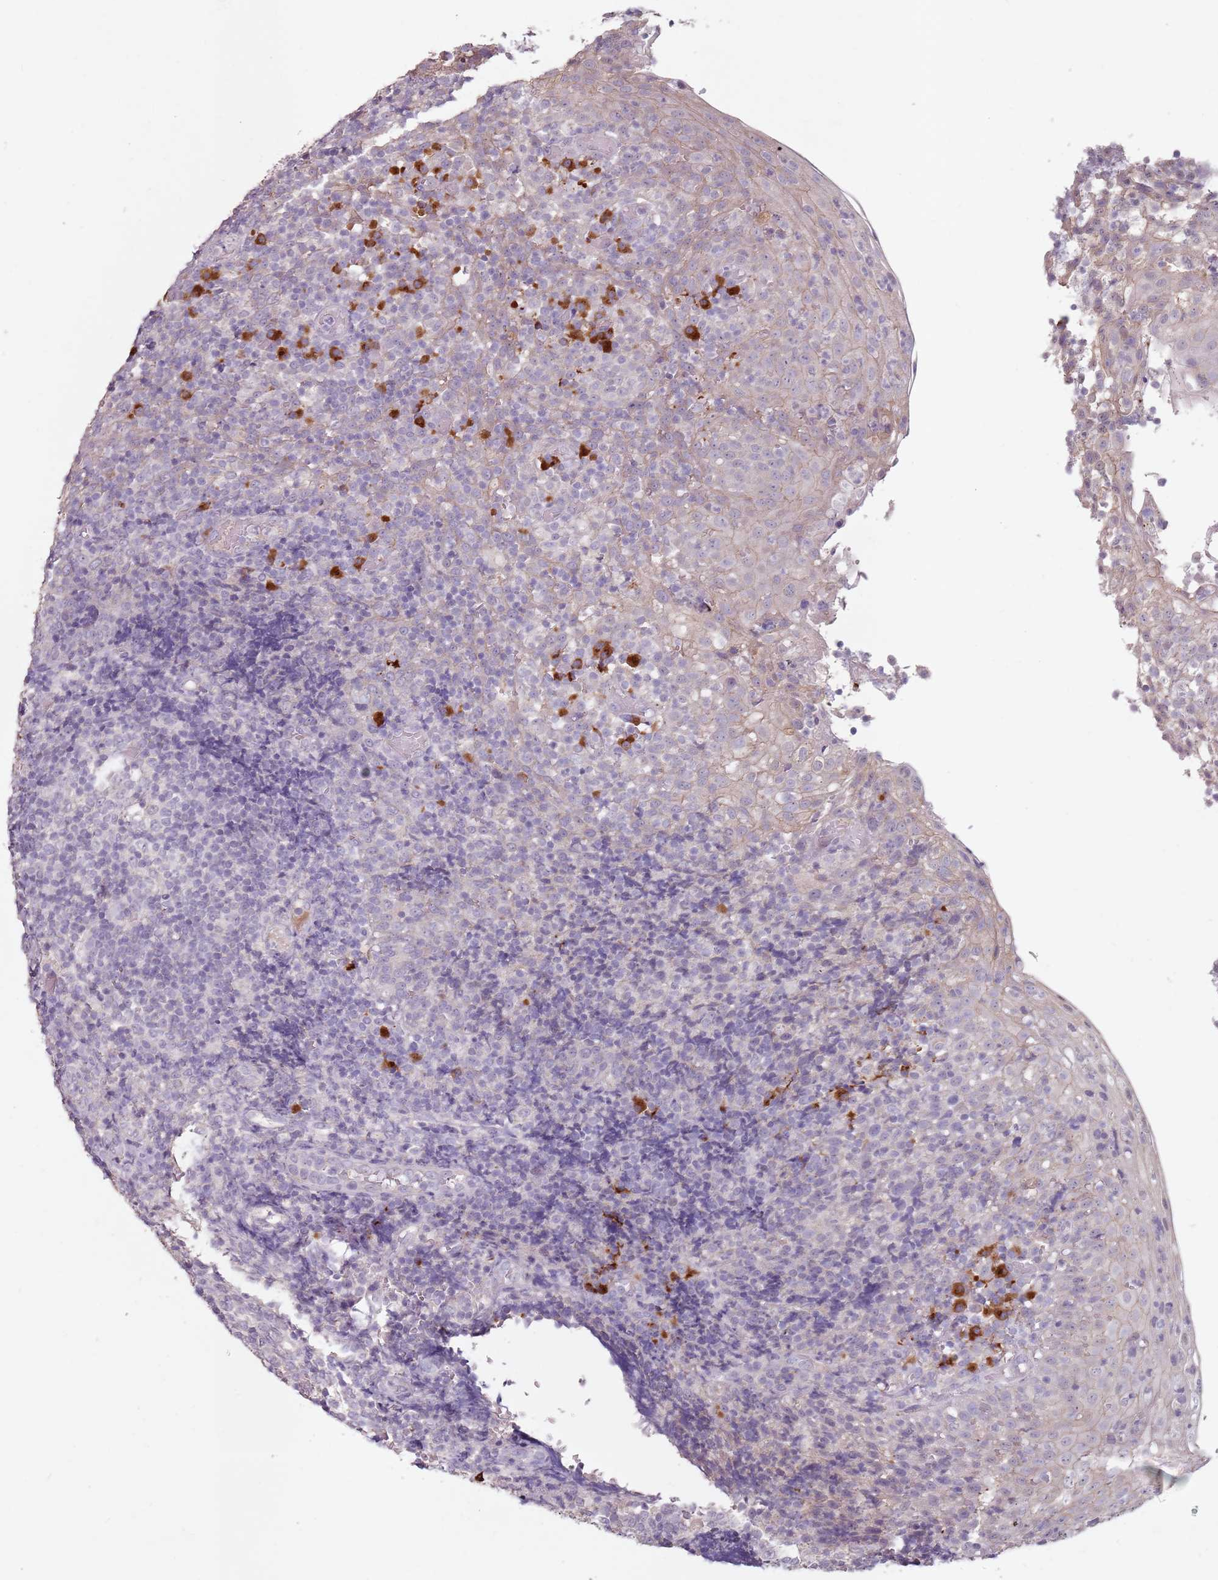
{"staining": {"intensity": "negative", "quantity": "none", "location": "none"}, "tissue": "tonsil", "cell_type": "Germinal center cells", "image_type": "normal", "snomed": [{"axis": "morphology", "description": "Normal tissue, NOS"}, {"axis": "topography", "description": "Tonsil"}], "caption": "This is an immunohistochemistry (IHC) image of normal human tonsil. There is no positivity in germinal center cells.", "gene": "STYK1", "patient": {"sex": "female", "age": 19}}